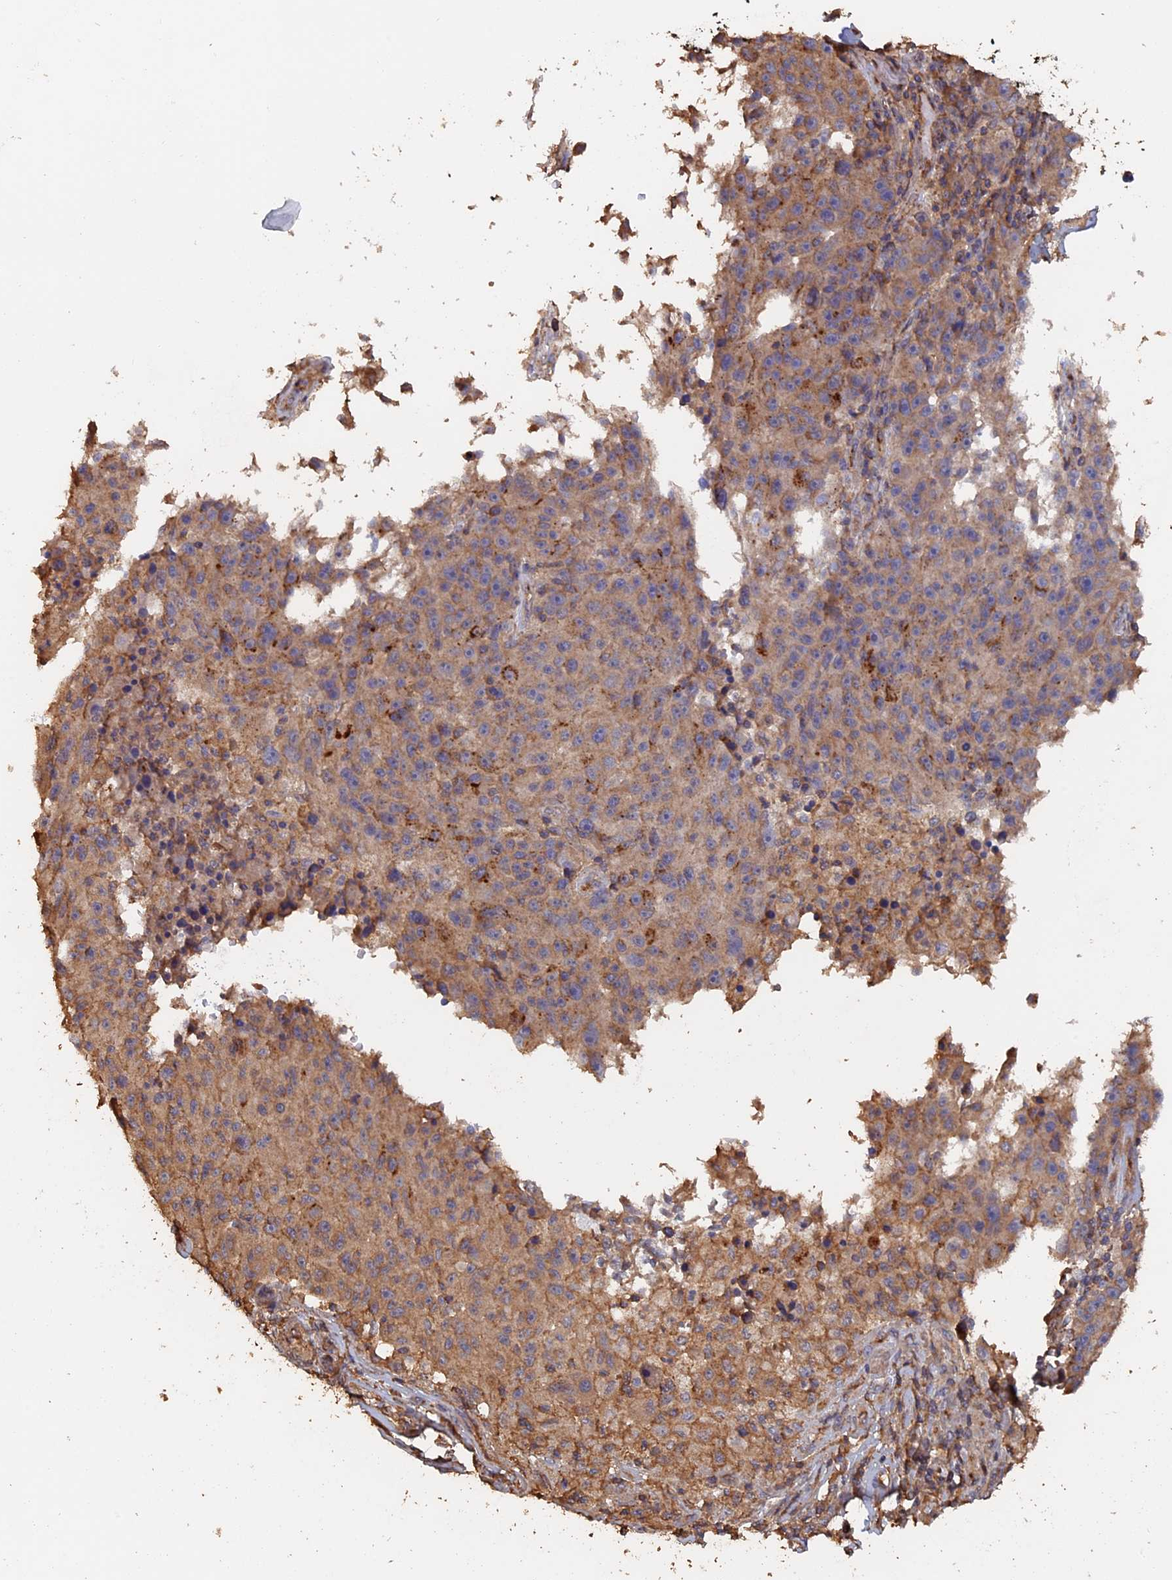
{"staining": {"intensity": "weak", "quantity": ">75%", "location": "cytoplasmic/membranous"}, "tissue": "melanoma", "cell_type": "Tumor cells", "image_type": "cancer", "snomed": [{"axis": "morphology", "description": "Malignant melanoma, NOS"}, {"axis": "topography", "description": "Skin"}], "caption": "A histopathology image showing weak cytoplasmic/membranous staining in approximately >75% of tumor cells in melanoma, as visualized by brown immunohistochemical staining.", "gene": "PIGQ", "patient": {"sex": "male", "age": 53}}